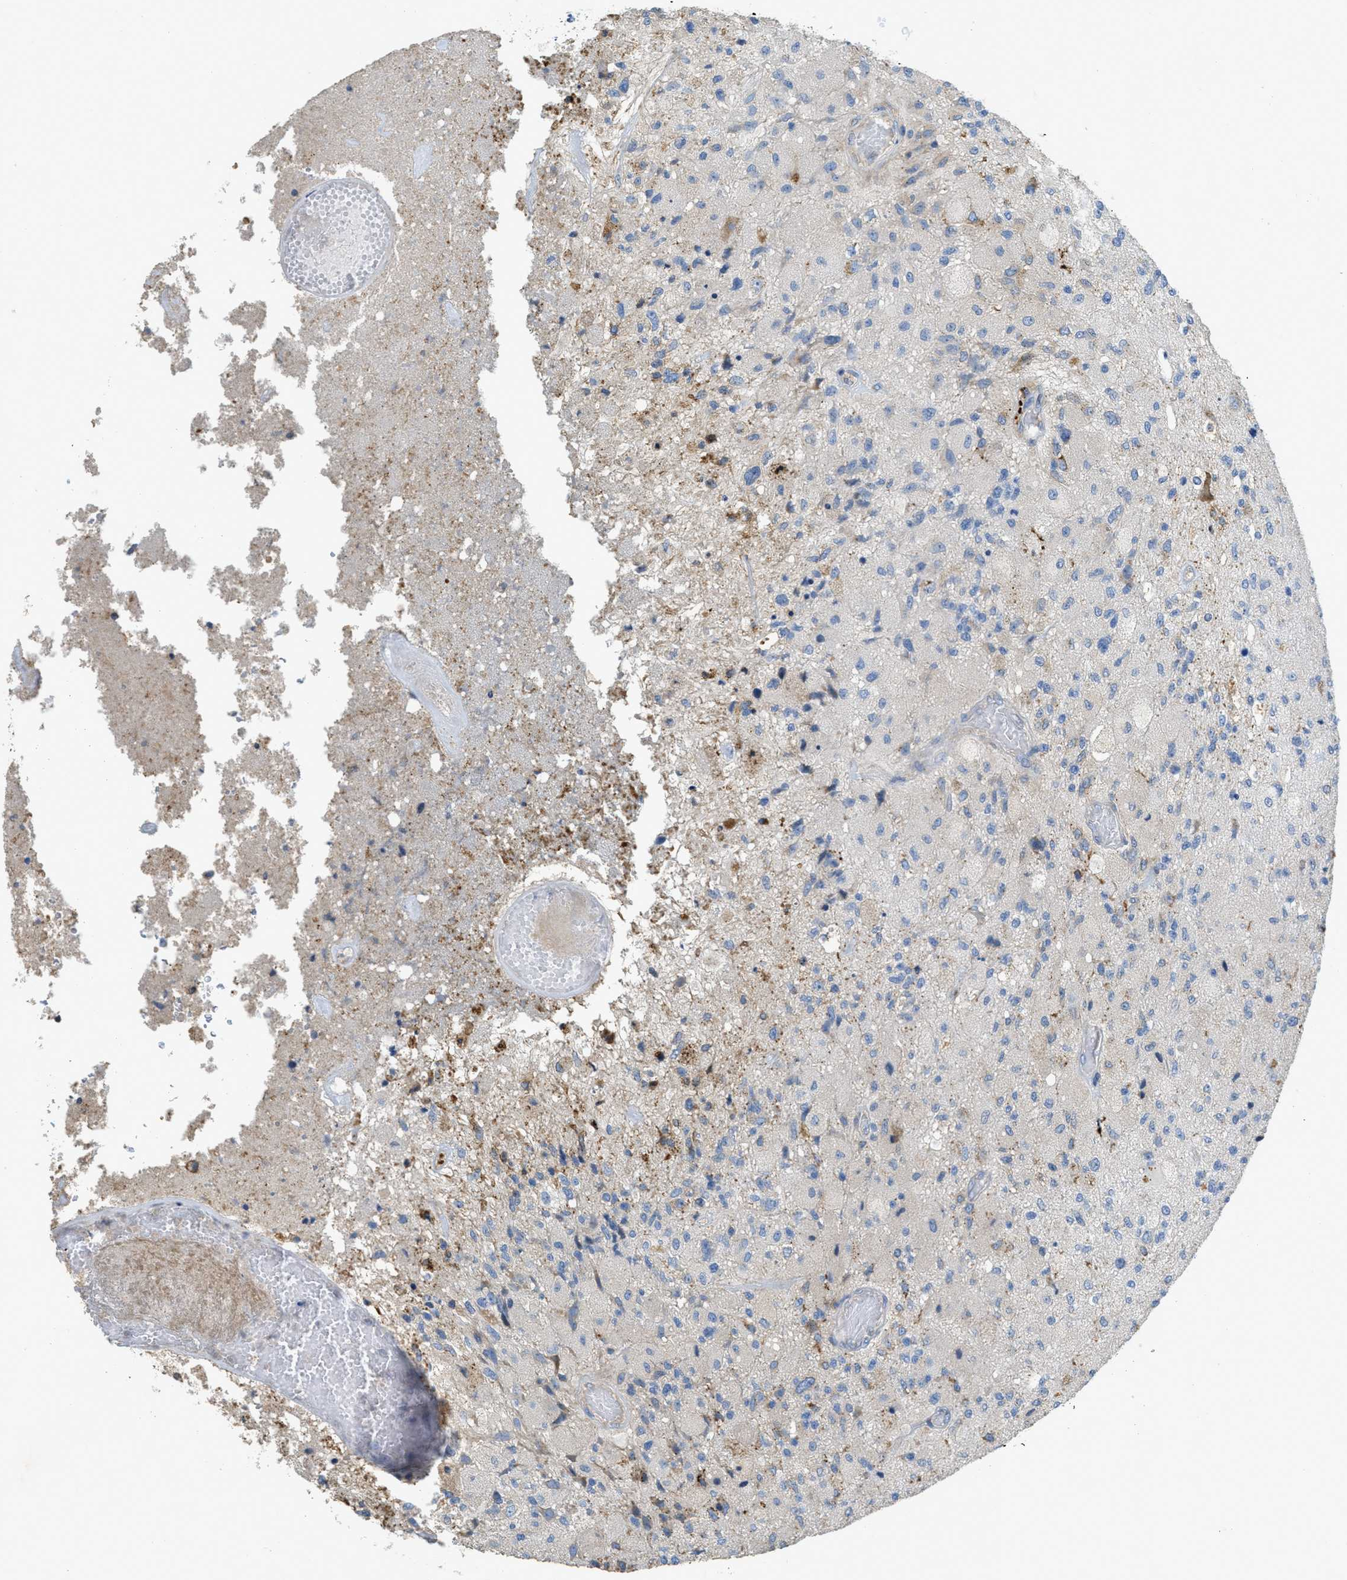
{"staining": {"intensity": "negative", "quantity": "none", "location": "none"}, "tissue": "glioma", "cell_type": "Tumor cells", "image_type": "cancer", "snomed": [{"axis": "morphology", "description": "Normal tissue, NOS"}, {"axis": "morphology", "description": "Glioma, malignant, High grade"}, {"axis": "topography", "description": "Cerebral cortex"}], "caption": "A high-resolution photomicrograph shows immunohistochemistry (IHC) staining of high-grade glioma (malignant), which shows no significant positivity in tumor cells.", "gene": "CASP10", "patient": {"sex": "male", "age": 77}}